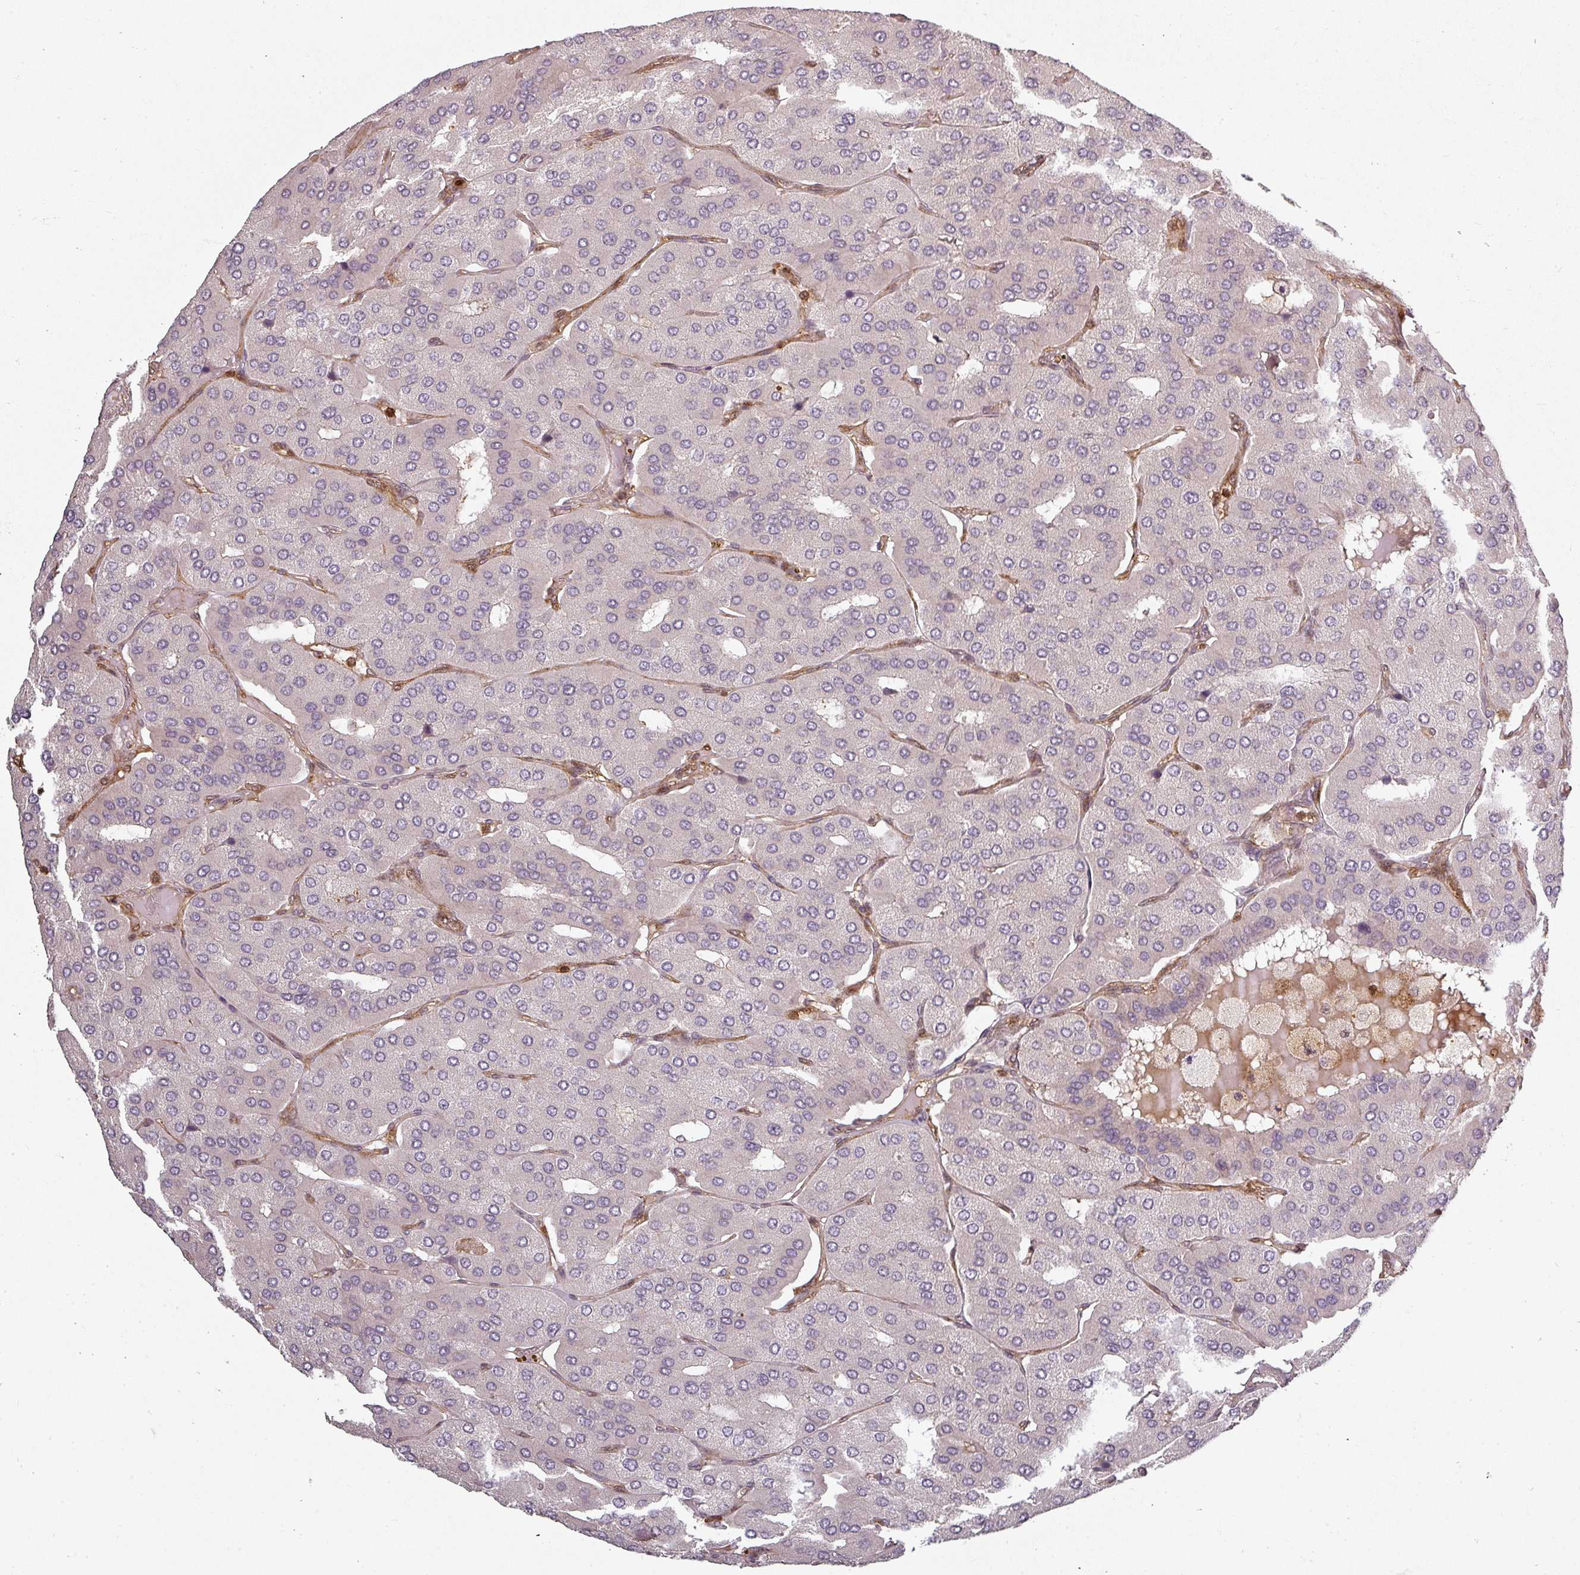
{"staining": {"intensity": "negative", "quantity": "none", "location": "none"}, "tissue": "parathyroid gland", "cell_type": "Glandular cells", "image_type": "normal", "snomed": [{"axis": "morphology", "description": "Normal tissue, NOS"}, {"axis": "morphology", "description": "Adenoma, NOS"}, {"axis": "topography", "description": "Parathyroid gland"}], "caption": "Human parathyroid gland stained for a protein using immunohistochemistry exhibits no staining in glandular cells.", "gene": "CLIC1", "patient": {"sex": "female", "age": 86}}